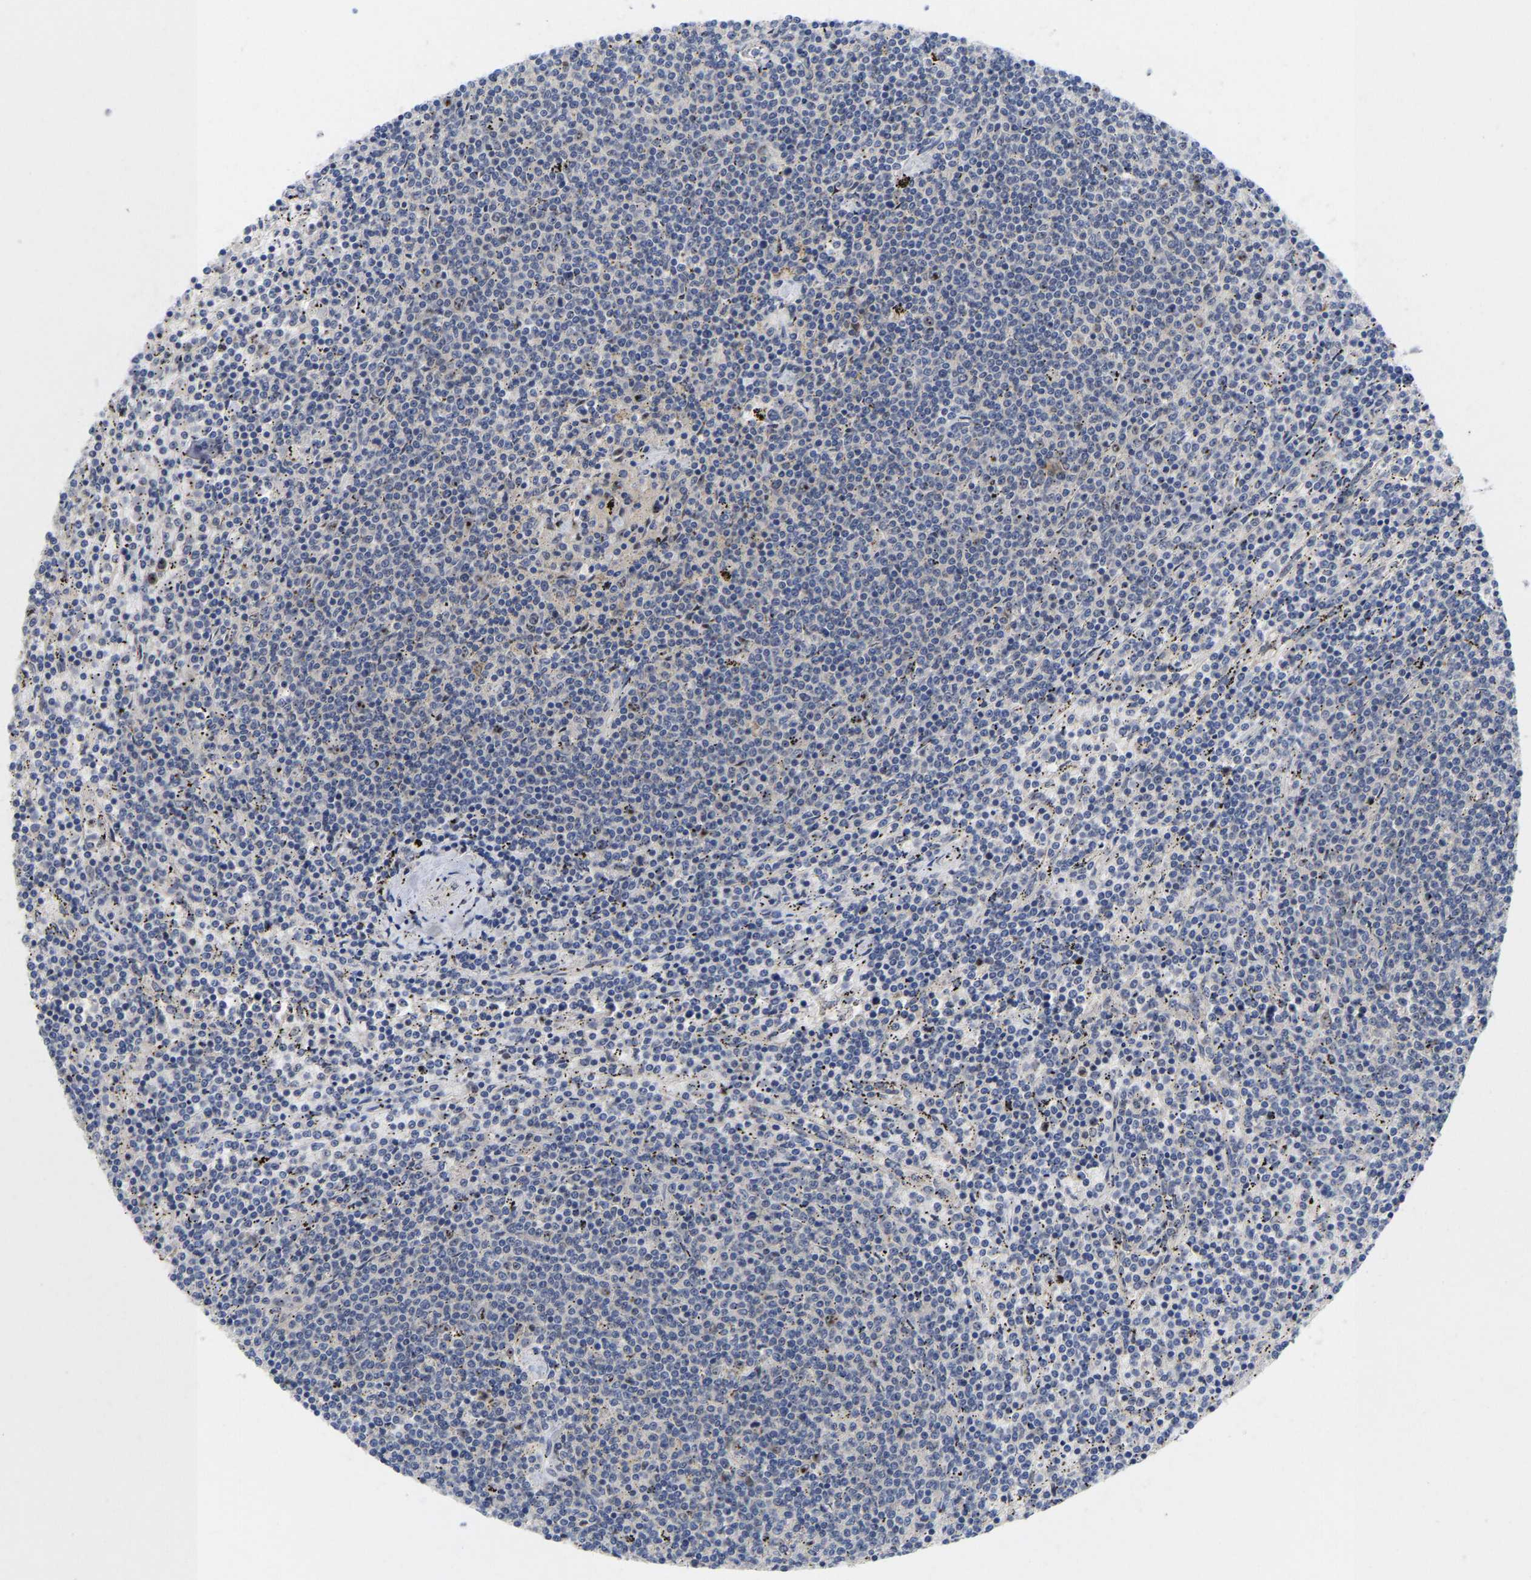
{"staining": {"intensity": "negative", "quantity": "none", "location": "none"}, "tissue": "lymphoma", "cell_type": "Tumor cells", "image_type": "cancer", "snomed": [{"axis": "morphology", "description": "Malignant lymphoma, non-Hodgkin's type, Low grade"}, {"axis": "topography", "description": "Spleen"}], "caption": "Tumor cells are negative for protein expression in human malignant lymphoma, non-Hodgkin's type (low-grade).", "gene": "NLE1", "patient": {"sex": "female", "age": 50}}